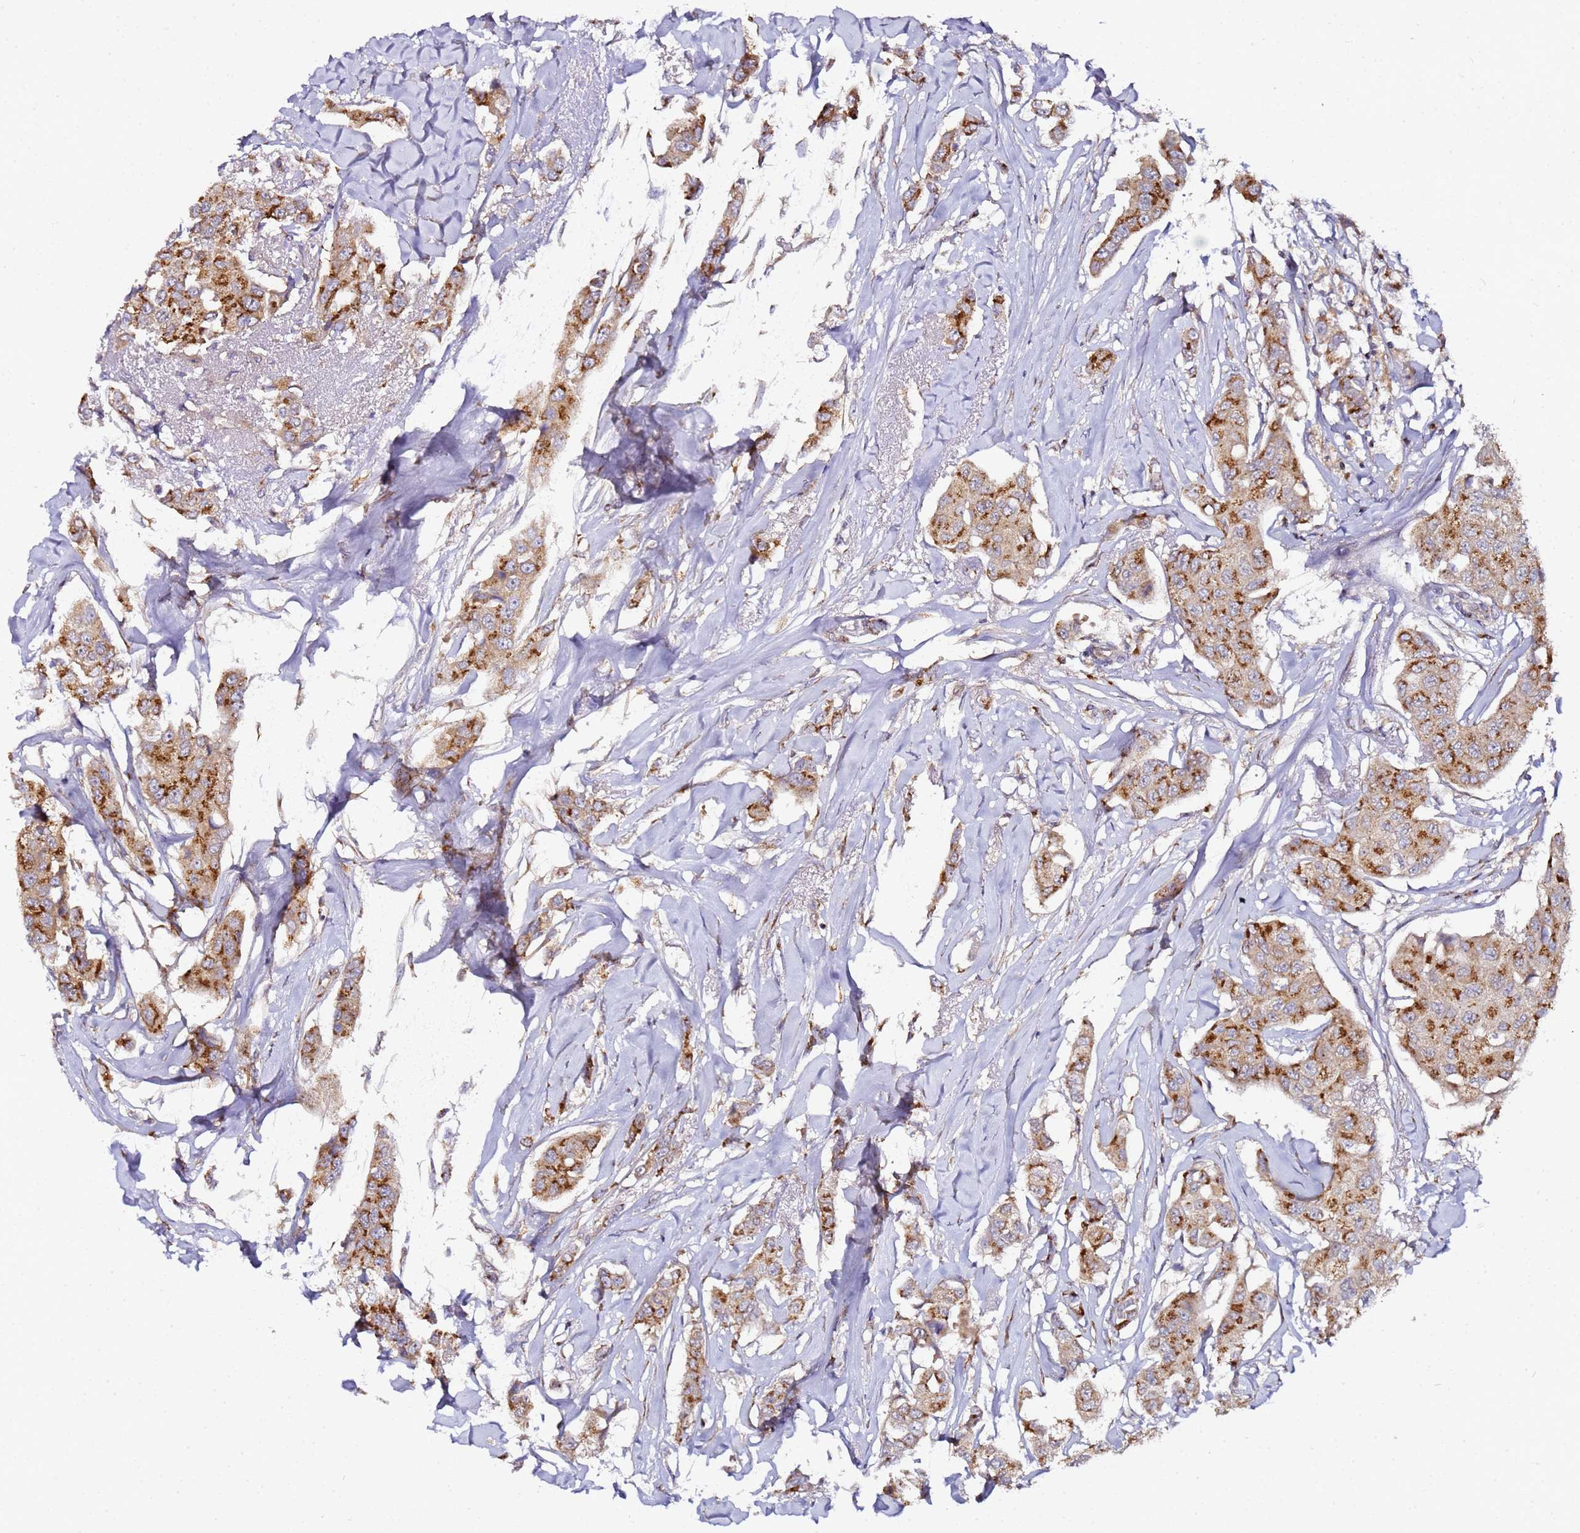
{"staining": {"intensity": "strong", "quantity": "25%-75%", "location": "cytoplasmic/membranous"}, "tissue": "breast cancer", "cell_type": "Tumor cells", "image_type": "cancer", "snomed": [{"axis": "morphology", "description": "Duct carcinoma"}, {"axis": "topography", "description": "Breast"}], "caption": "Immunohistochemistry (IHC) staining of breast cancer, which demonstrates high levels of strong cytoplasmic/membranous staining in about 25%-75% of tumor cells indicating strong cytoplasmic/membranous protein positivity. The staining was performed using DAB (3,3'-diaminobenzidine) (brown) for protein detection and nuclei were counterstained in hematoxylin (blue).", "gene": "MRPL49", "patient": {"sex": "female", "age": 80}}